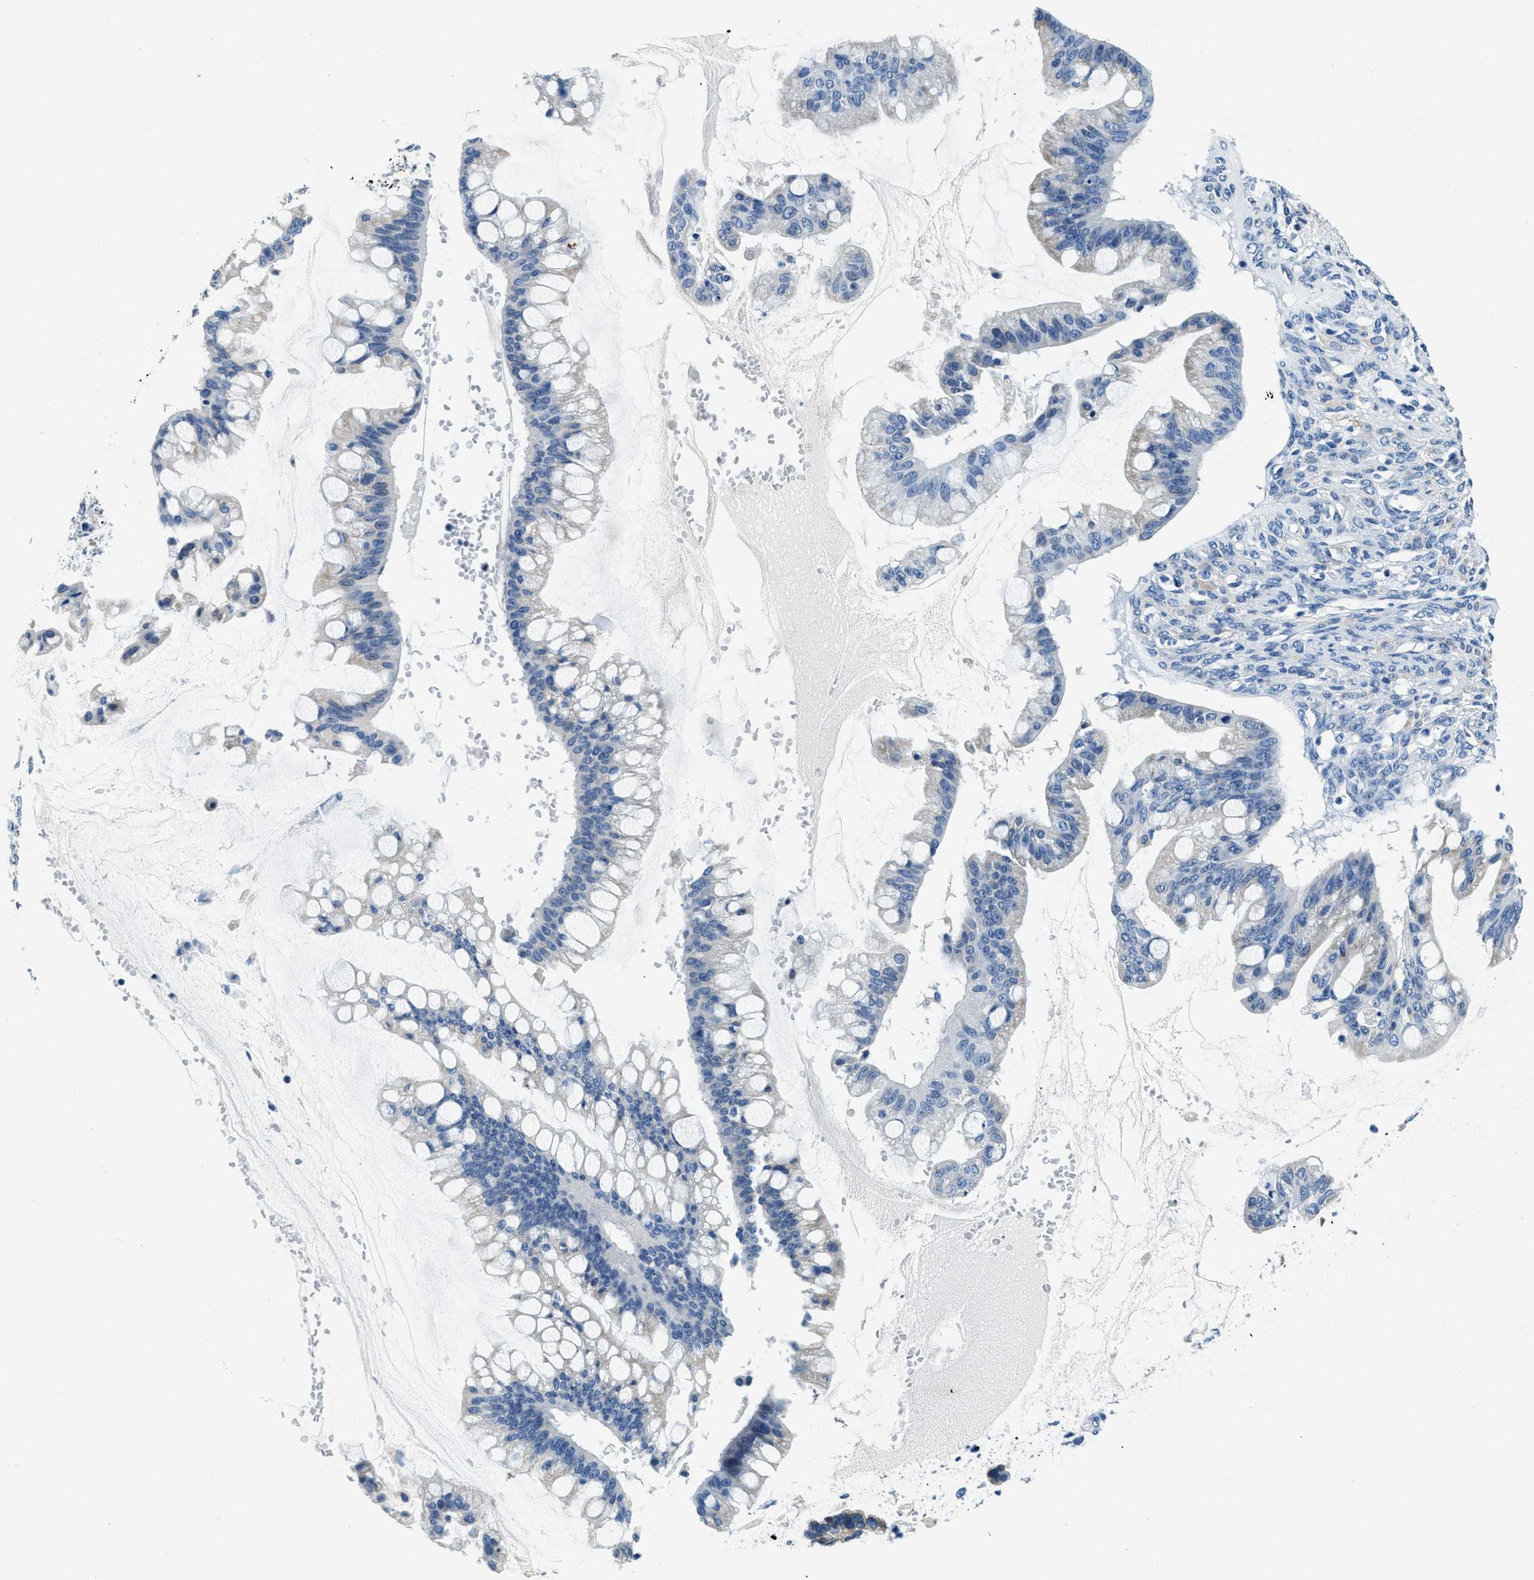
{"staining": {"intensity": "negative", "quantity": "none", "location": "none"}, "tissue": "ovarian cancer", "cell_type": "Tumor cells", "image_type": "cancer", "snomed": [{"axis": "morphology", "description": "Cystadenocarcinoma, mucinous, NOS"}, {"axis": "topography", "description": "Ovary"}], "caption": "Mucinous cystadenocarcinoma (ovarian) was stained to show a protein in brown. There is no significant positivity in tumor cells.", "gene": "UBAC2", "patient": {"sex": "female", "age": 73}}